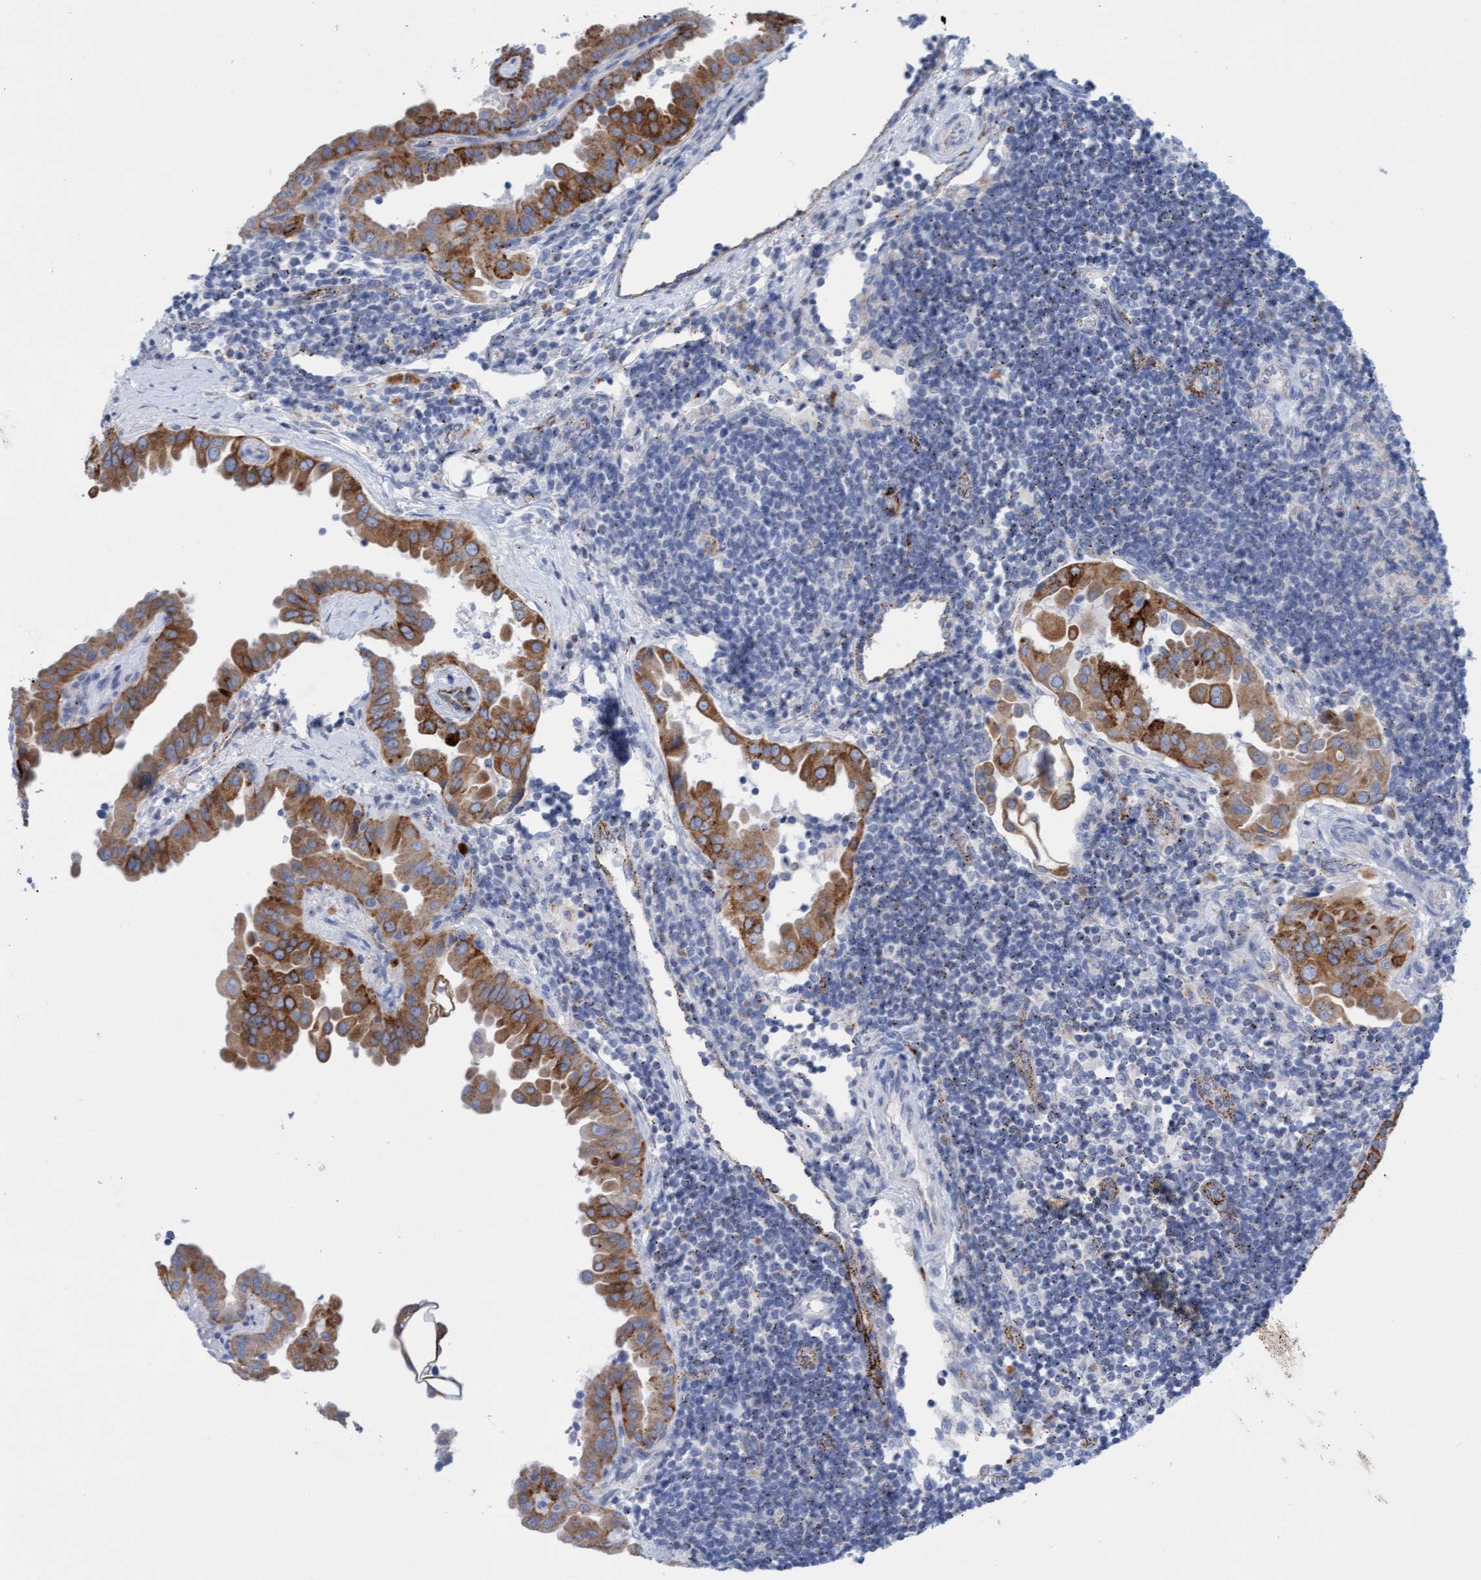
{"staining": {"intensity": "moderate", "quantity": ">75%", "location": "cytoplasmic/membranous"}, "tissue": "thyroid cancer", "cell_type": "Tumor cells", "image_type": "cancer", "snomed": [{"axis": "morphology", "description": "Papillary adenocarcinoma, NOS"}, {"axis": "topography", "description": "Thyroid gland"}], "caption": "An image showing moderate cytoplasmic/membranous expression in about >75% of tumor cells in papillary adenocarcinoma (thyroid), as visualized by brown immunohistochemical staining.", "gene": "SGSH", "patient": {"sex": "male", "age": 33}}